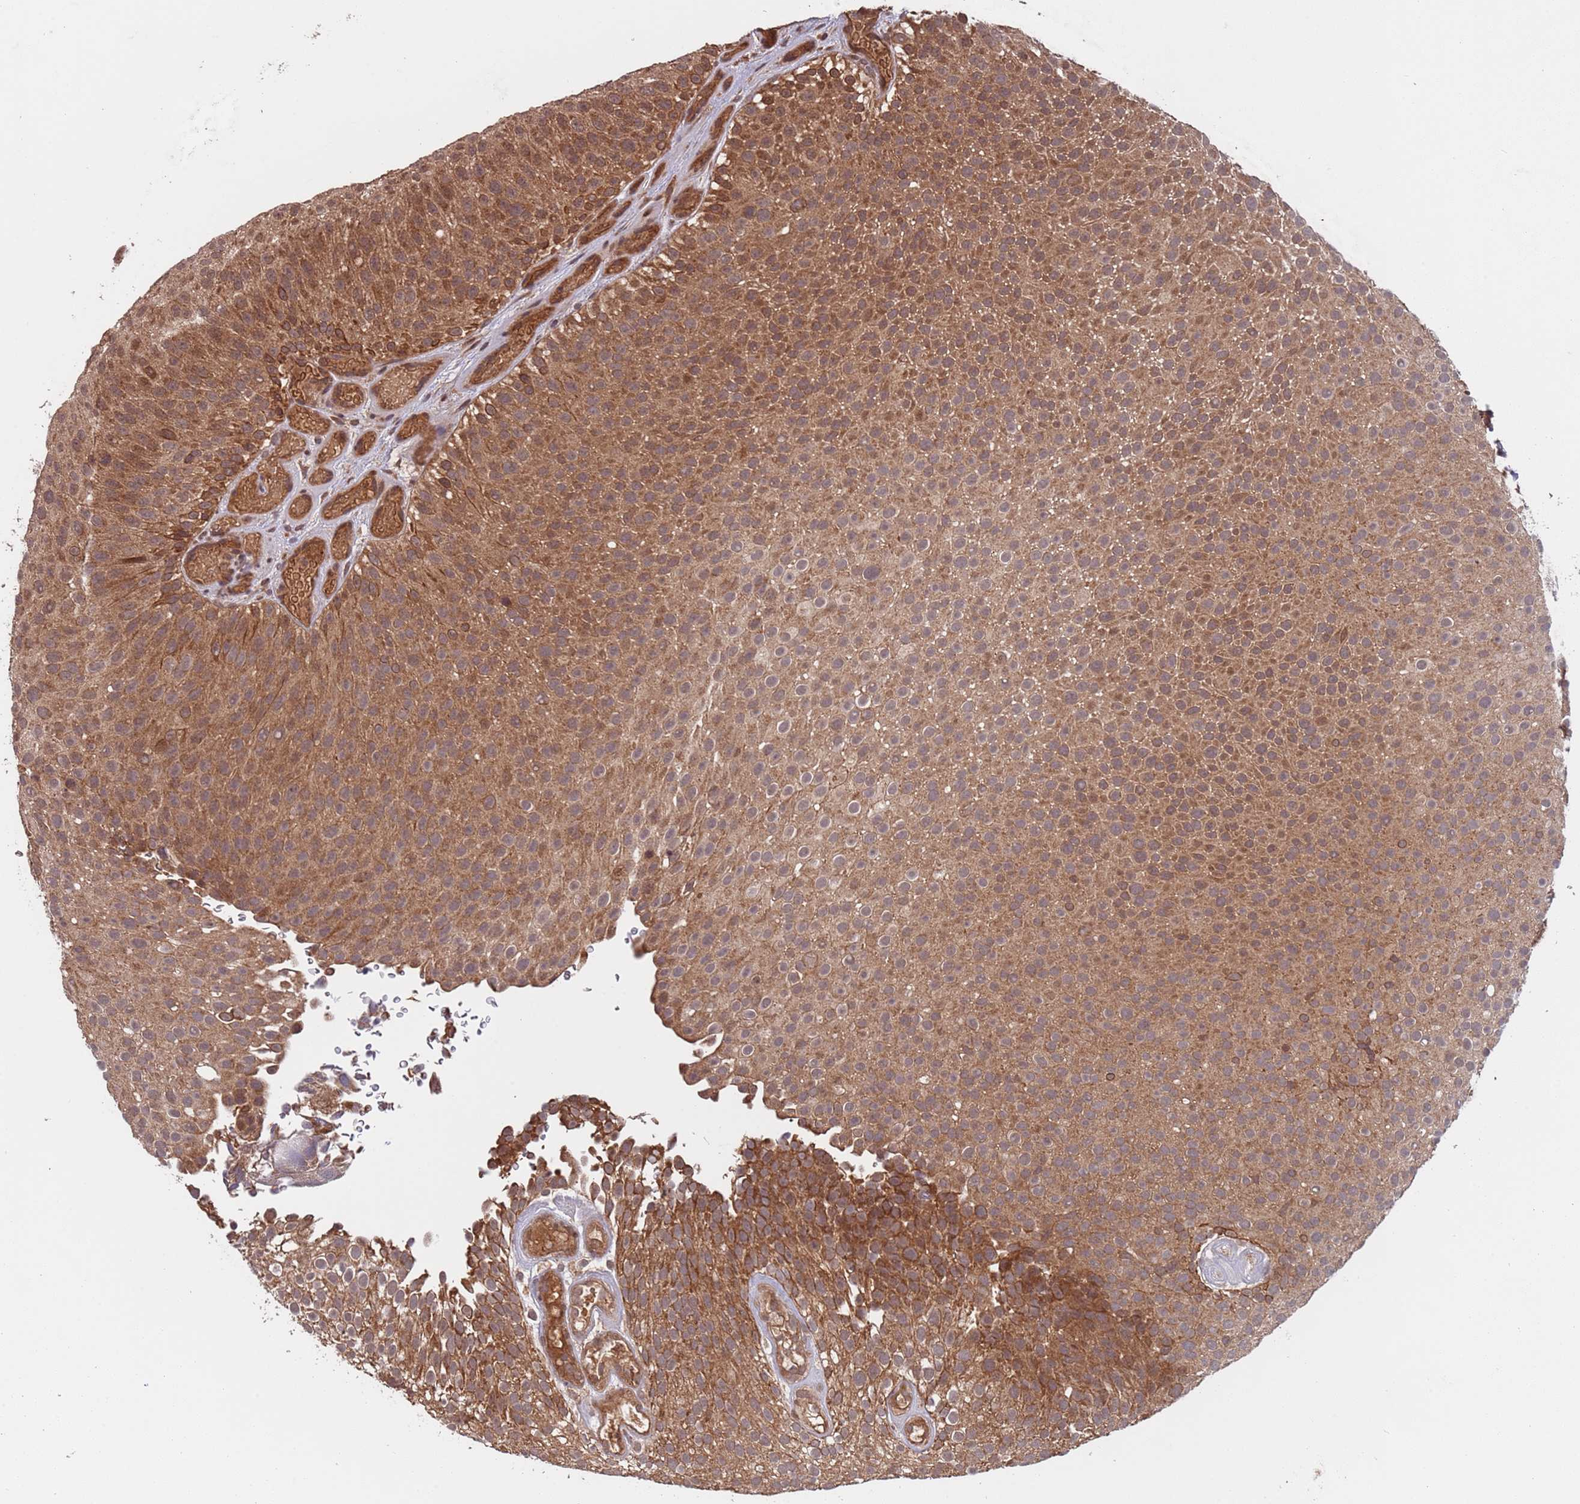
{"staining": {"intensity": "moderate", "quantity": ">75%", "location": "cytoplasmic/membranous"}, "tissue": "urothelial cancer", "cell_type": "Tumor cells", "image_type": "cancer", "snomed": [{"axis": "morphology", "description": "Urothelial carcinoma, Low grade"}, {"axis": "topography", "description": "Urinary bladder"}], "caption": "Protein expression analysis of human urothelial cancer reveals moderate cytoplasmic/membranous expression in approximately >75% of tumor cells.", "gene": "ERI1", "patient": {"sex": "male", "age": 78}}